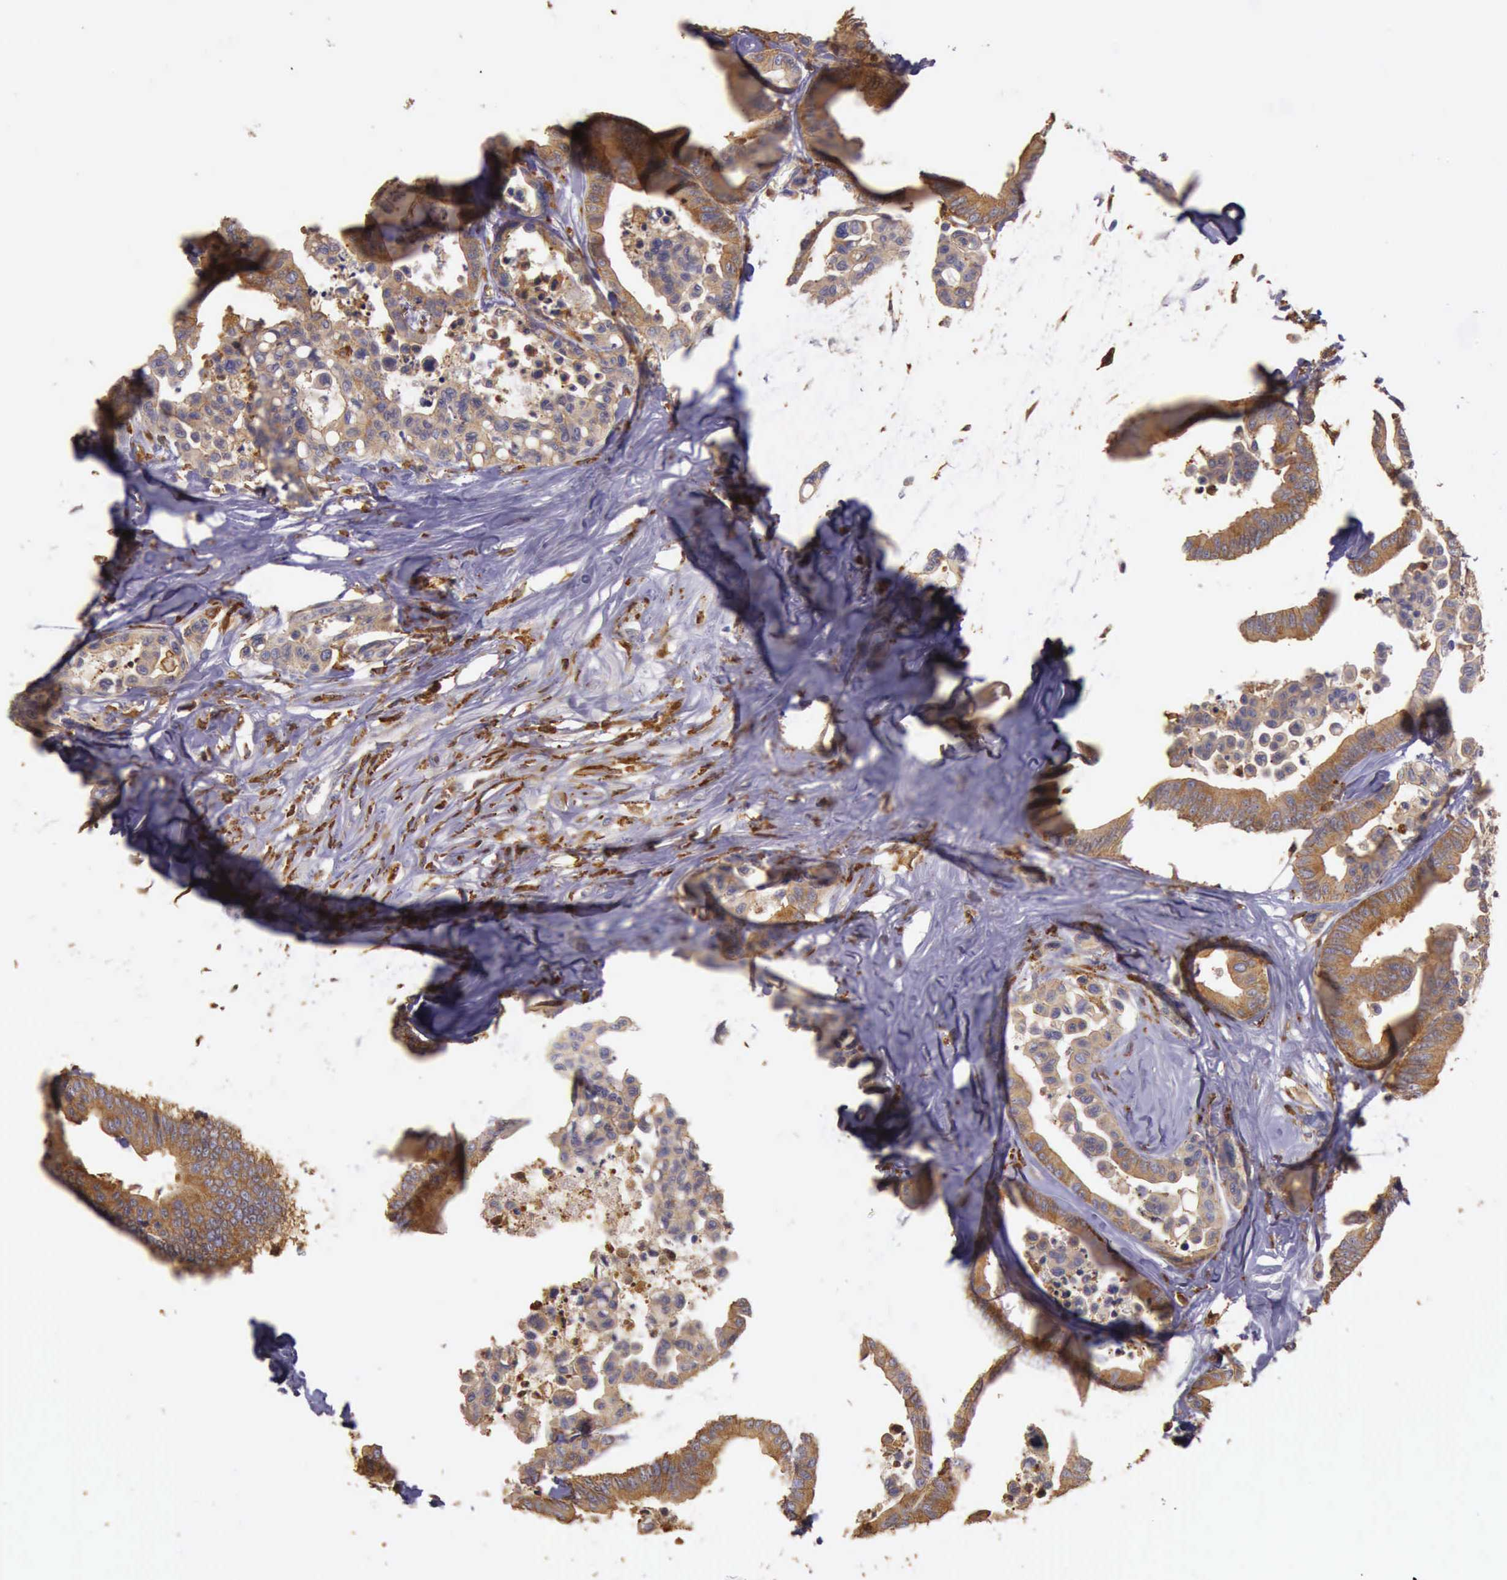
{"staining": {"intensity": "moderate", "quantity": ">75%", "location": "cytoplasmic/membranous"}, "tissue": "colorectal cancer", "cell_type": "Tumor cells", "image_type": "cancer", "snomed": [{"axis": "morphology", "description": "Adenocarcinoma, NOS"}, {"axis": "topography", "description": "Colon"}], "caption": "Immunohistochemical staining of colorectal cancer exhibits medium levels of moderate cytoplasmic/membranous positivity in approximately >75% of tumor cells.", "gene": "ARHGAP4", "patient": {"sex": "male", "age": 82}}